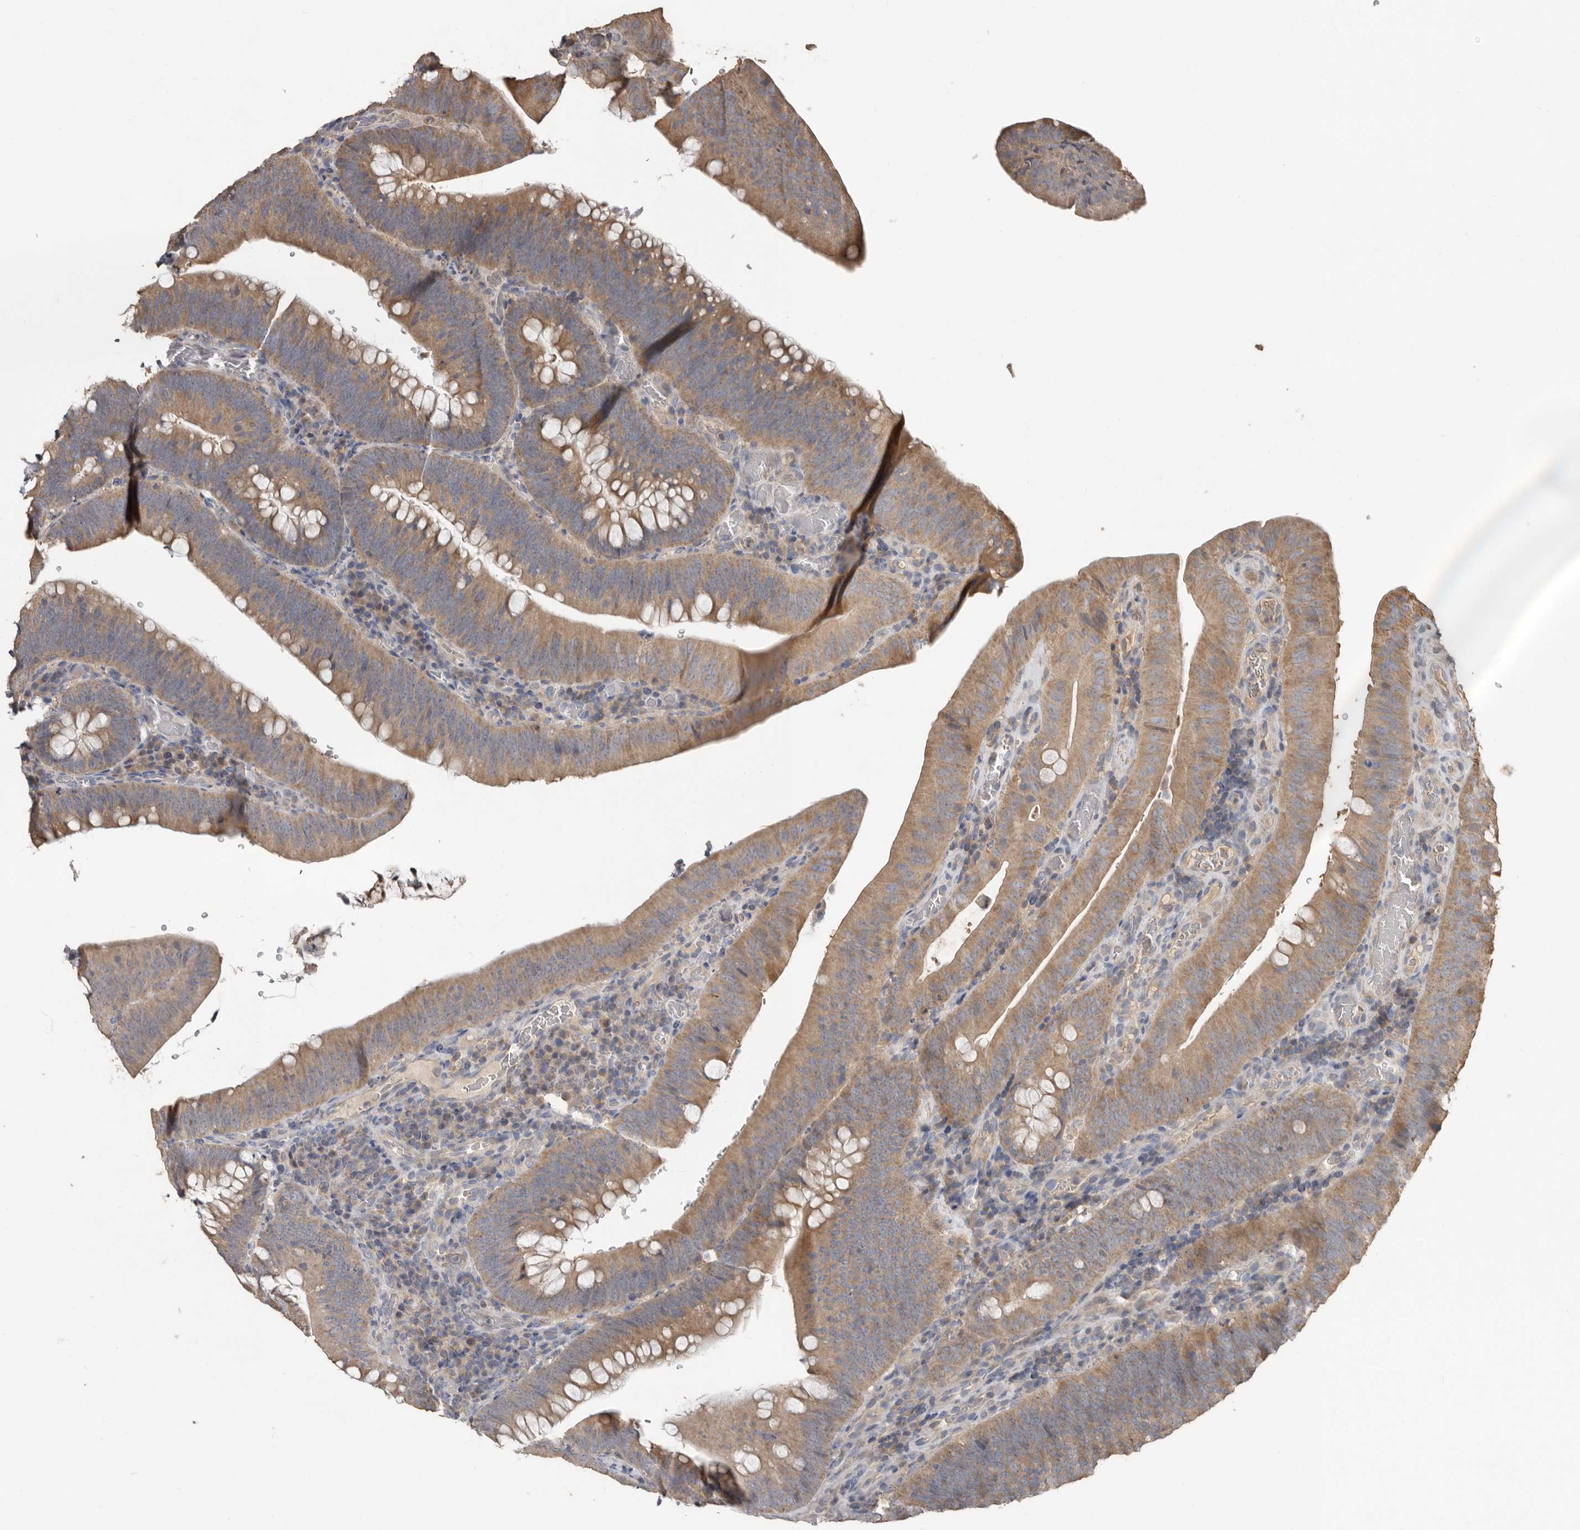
{"staining": {"intensity": "moderate", "quantity": ">75%", "location": "cytoplasmic/membranous"}, "tissue": "colorectal cancer", "cell_type": "Tumor cells", "image_type": "cancer", "snomed": [{"axis": "morphology", "description": "Normal tissue, NOS"}, {"axis": "topography", "description": "Colon"}], "caption": "Immunohistochemical staining of colorectal cancer exhibits medium levels of moderate cytoplasmic/membranous positivity in about >75% of tumor cells. The protein is shown in brown color, while the nuclei are stained blue.", "gene": "KIF26B", "patient": {"sex": "female", "age": 82}}